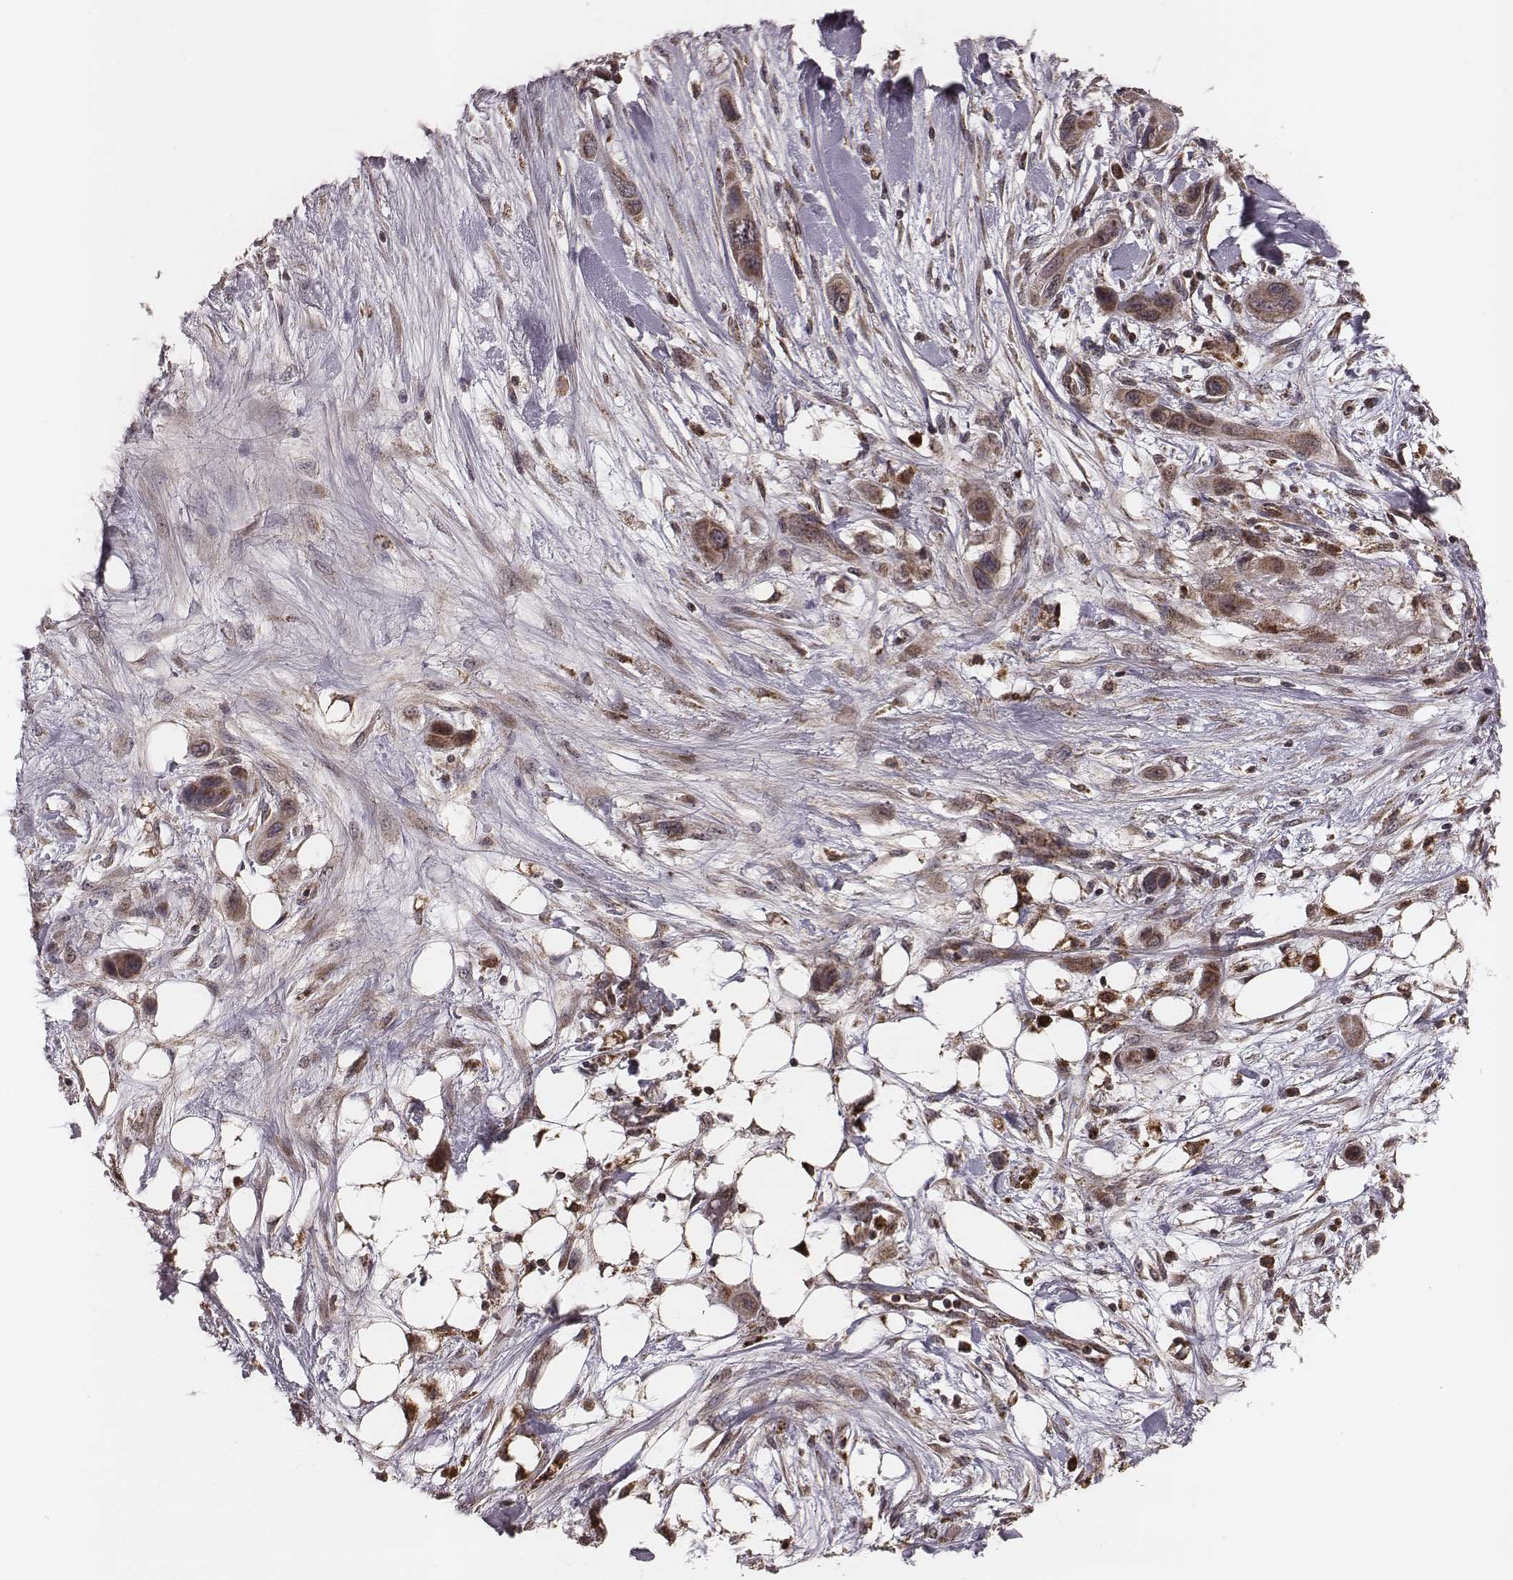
{"staining": {"intensity": "moderate", "quantity": ">75%", "location": "cytoplasmic/membranous"}, "tissue": "skin cancer", "cell_type": "Tumor cells", "image_type": "cancer", "snomed": [{"axis": "morphology", "description": "Squamous cell carcinoma, NOS"}, {"axis": "topography", "description": "Skin"}], "caption": "Tumor cells show medium levels of moderate cytoplasmic/membranous expression in approximately >75% of cells in skin cancer (squamous cell carcinoma). The protein is stained brown, and the nuclei are stained in blue (DAB (3,3'-diaminobenzidine) IHC with brightfield microscopy, high magnification).", "gene": "ZDHHC21", "patient": {"sex": "male", "age": 79}}